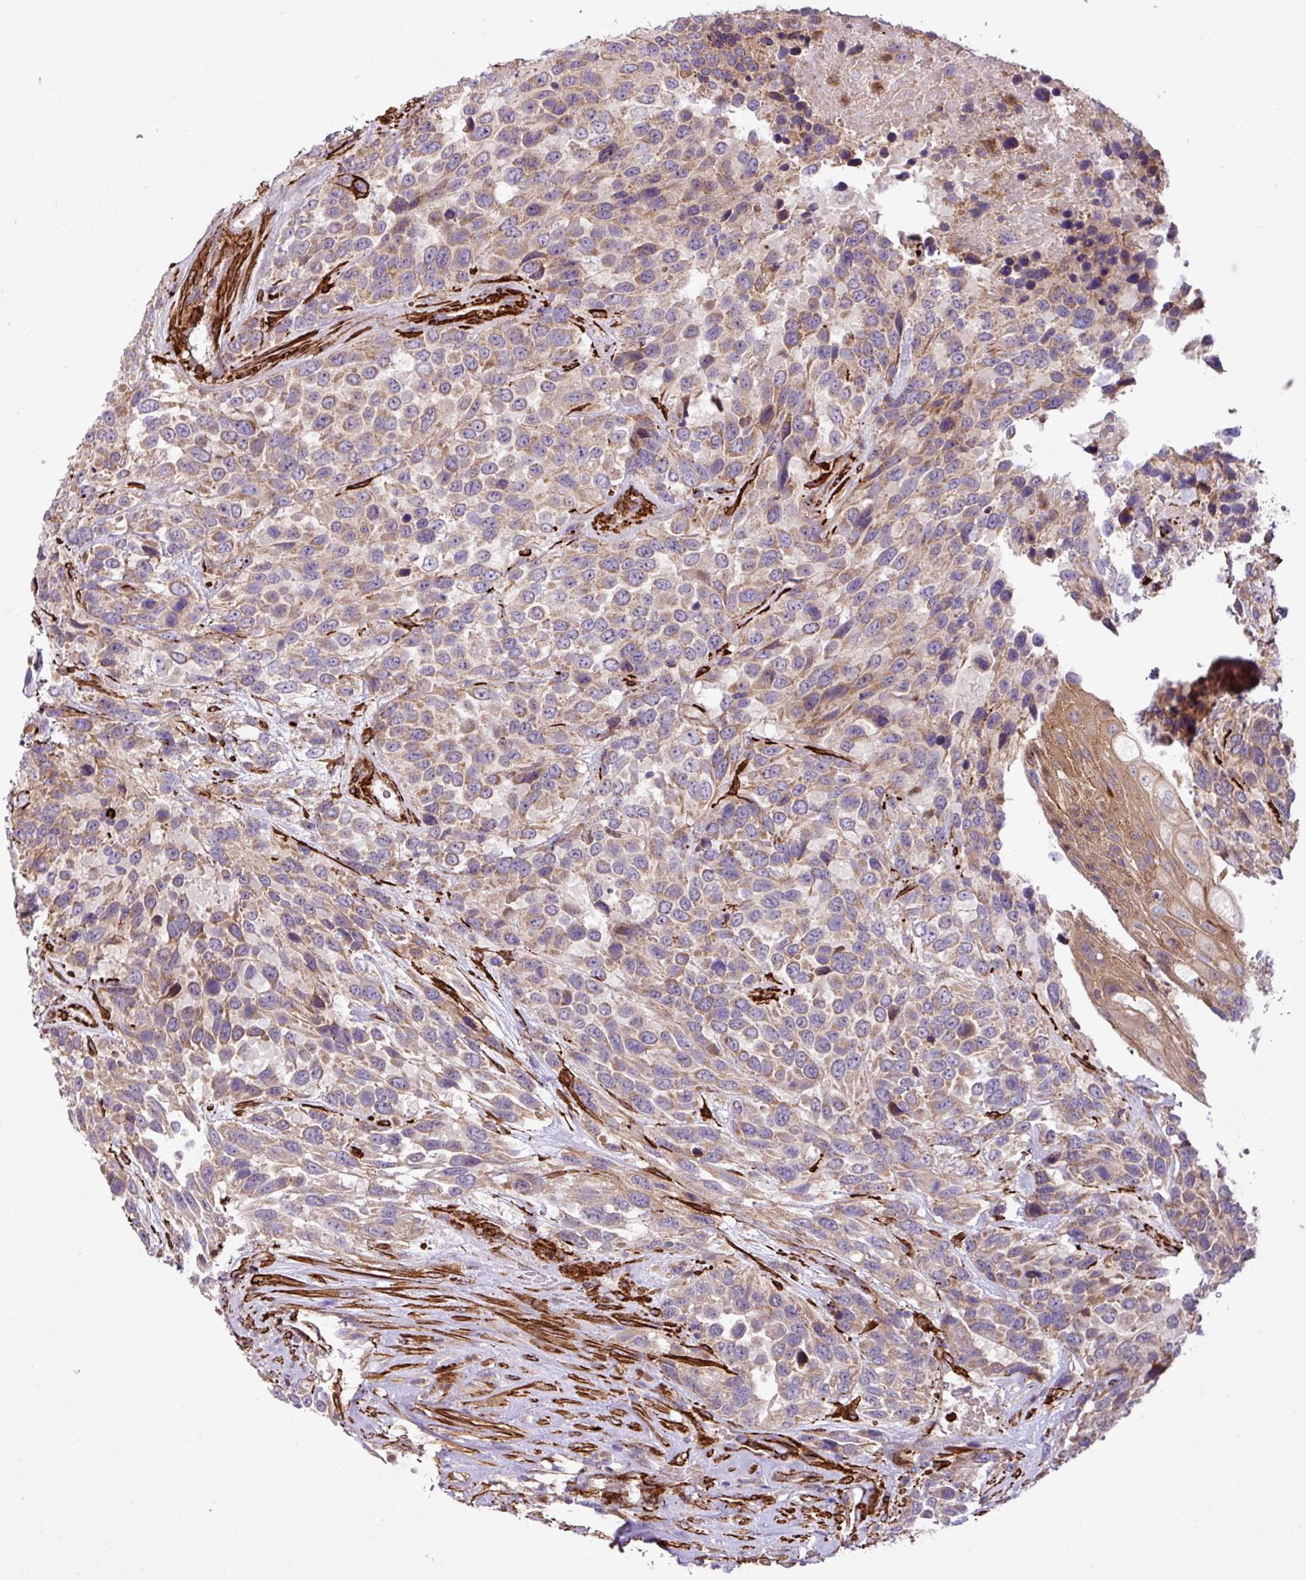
{"staining": {"intensity": "moderate", "quantity": ">75%", "location": "cytoplasmic/membranous"}, "tissue": "urothelial cancer", "cell_type": "Tumor cells", "image_type": "cancer", "snomed": [{"axis": "morphology", "description": "Urothelial carcinoma, High grade"}, {"axis": "topography", "description": "Urinary bladder"}], "caption": "A medium amount of moderate cytoplasmic/membranous staining is appreciated in approximately >75% of tumor cells in urothelial cancer tissue. The protein of interest is stained brown, and the nuclei are stained in blue (DAB IHC with brightfield microscopy, high magnification).", "gene": "FAM47E", "patient": {"sex": "female", "age": 70}}